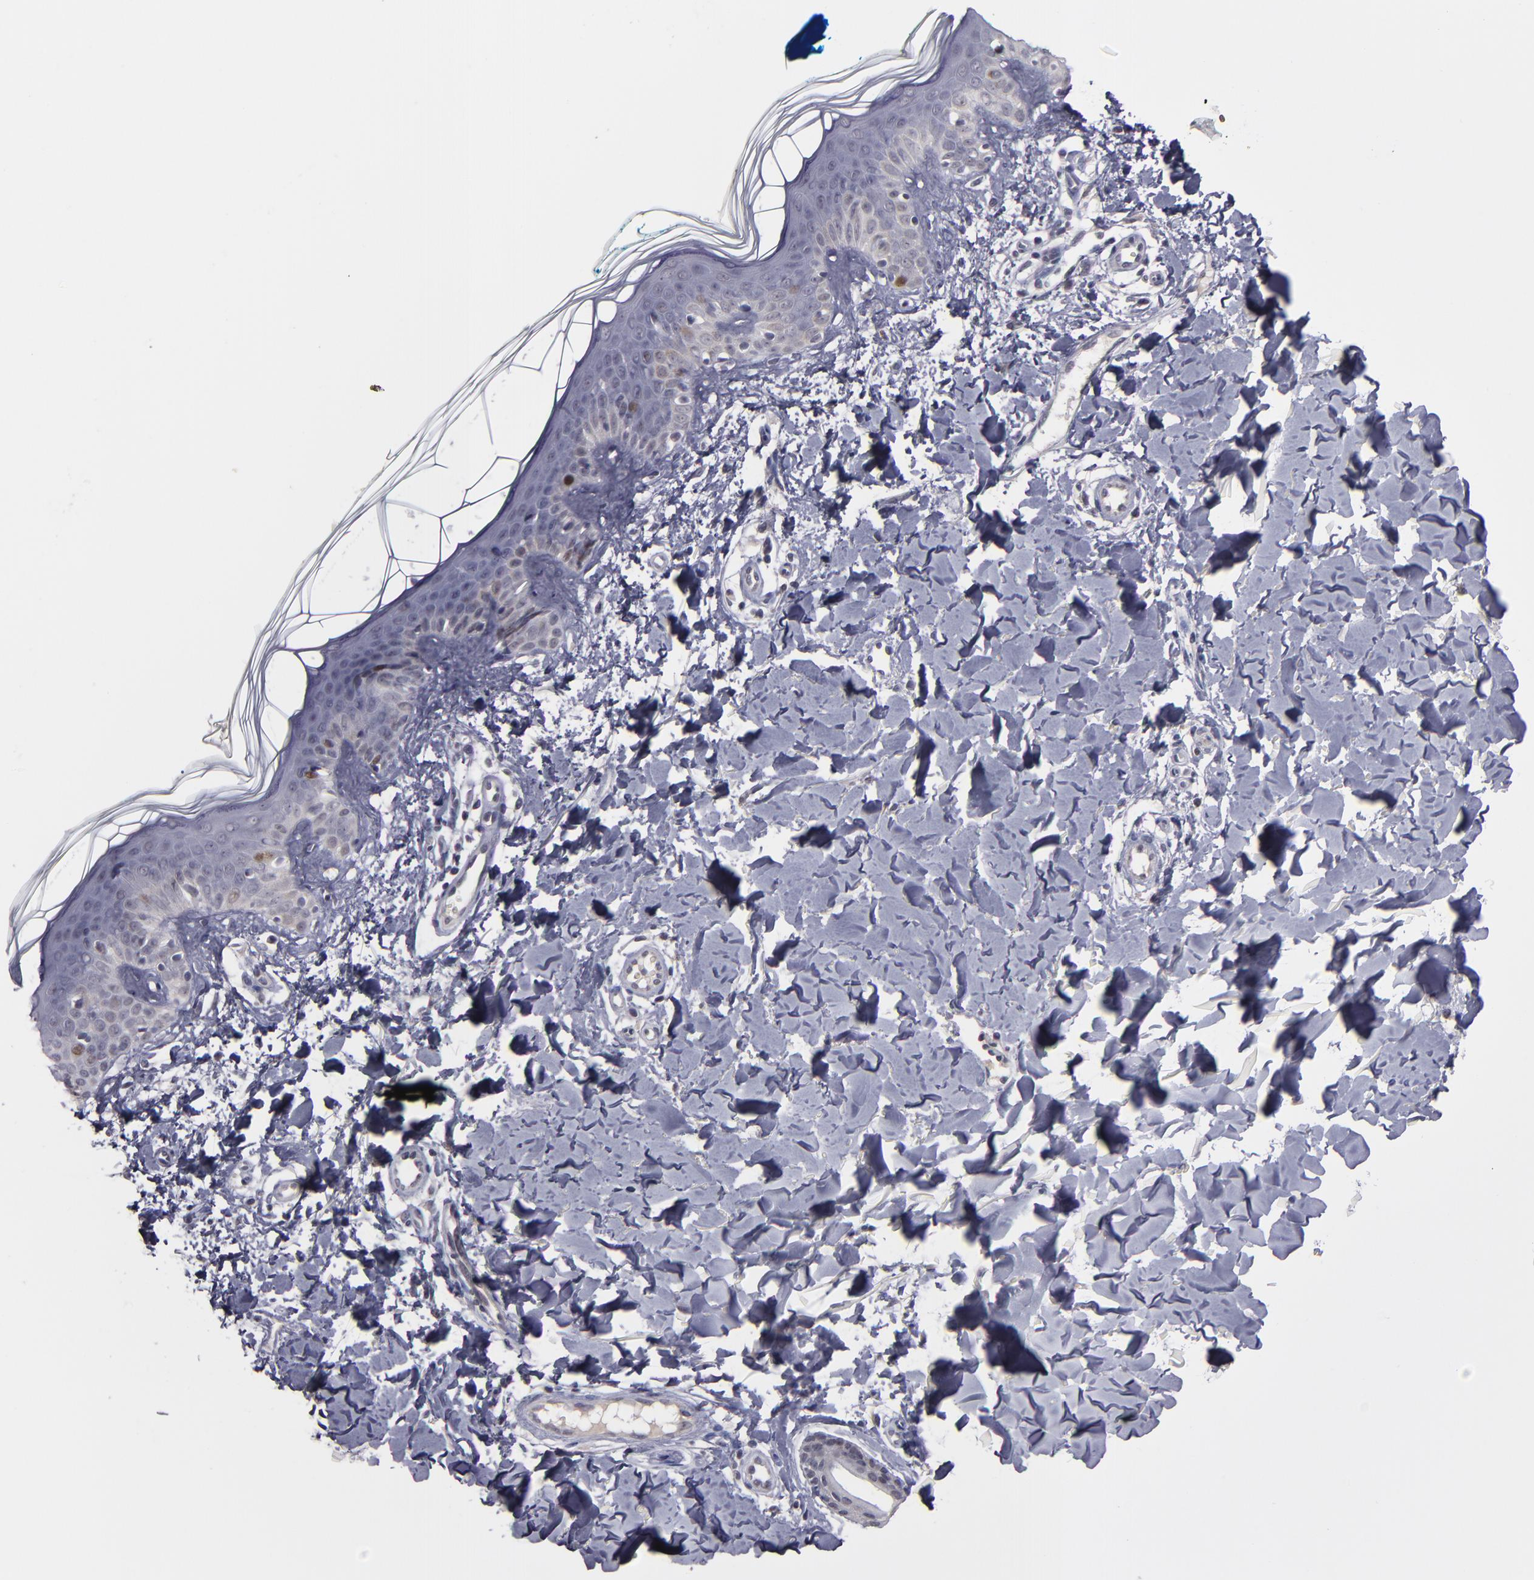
{"staining": {"intensity": "negative", "quantity": "none", "location": "none"}, "tissue": "skin", "cell_type": "Fibroblasts", "image_type": "normal", "snomed": [{"axis": "morphology", "description": "Normal tissue, NOS"}, {"axis": "topography", "description": "Skin"}], "caption": "Image shows no protein positivity in fibroblasts of benign skin. The staining was performed using DAB (3,3'-diaminobenzidine) to visualize the protein expression in brown, while the nuclei were stained in blue with hematoxylin (Magnification: 20x).", "gene": "CDC7", "patient": {"sex": "male", "age": 32}}